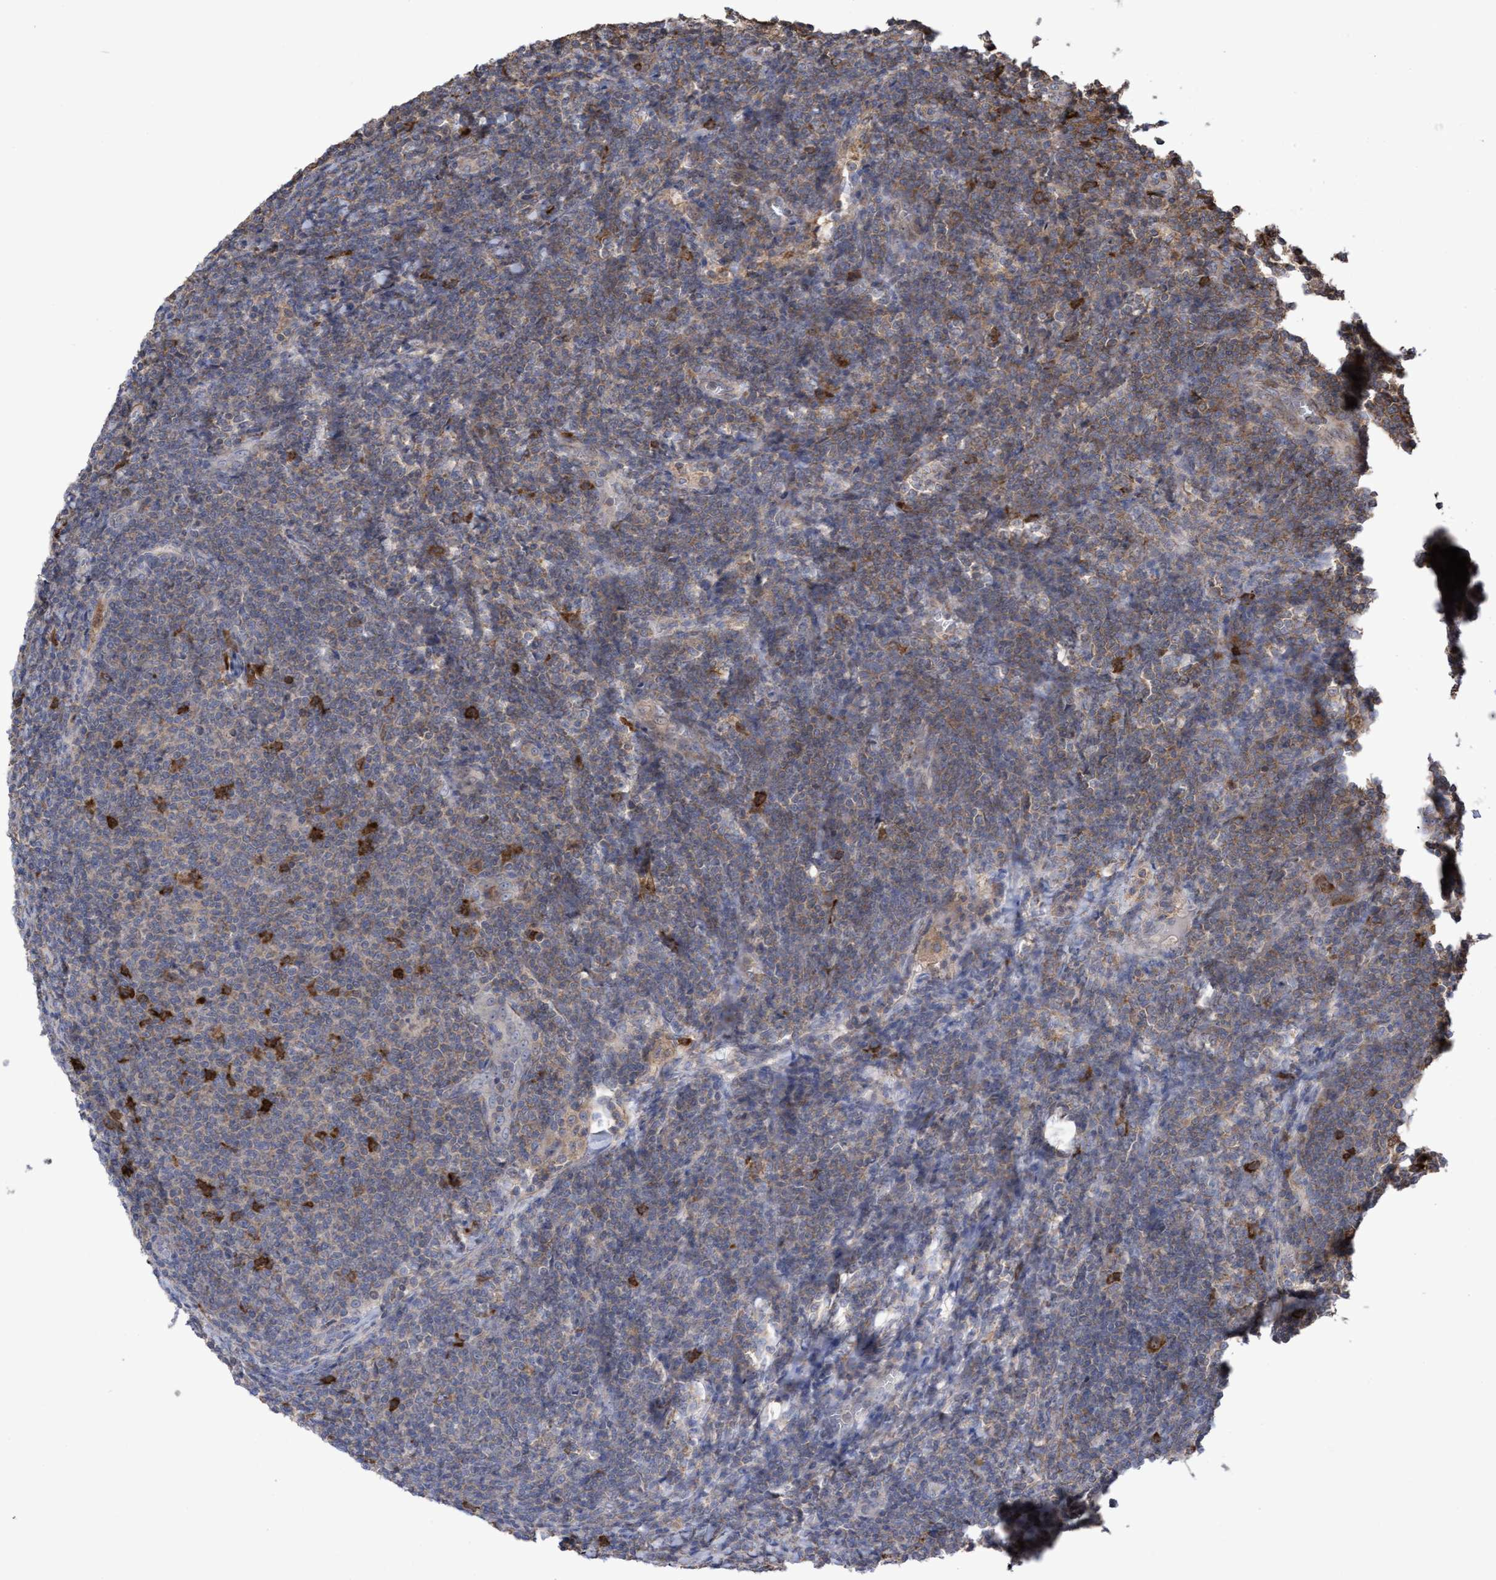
{"staining": {"intensity": "moderate", "quantity": "<25%", "location": "cytoplasmic/membranous"}, "tissue": "lymphoma", "cell_type": "Tumor cells", "image_type": "cancer", "snomed": [{"axis": "morphology", "description": "Malignant lymphoma, non-Hodgkin's type, Low grade"}, {"axis": "topography", "description": "Lymph node"}], "caption": "Immunohistochemistry (IHC) staining of lymphoma, which displays low levels of moderate cytoplasmic/membranous expression in about <25% of tumor cells indicating moderate cytoplasmic/membranous protein positivity. The staining was performed using DAB (brown) for protein detection and nuclei were counterstained in hematoxylin (blue).", "gene": "SLBP", "patient": {"sex": "male", "age": 66}}